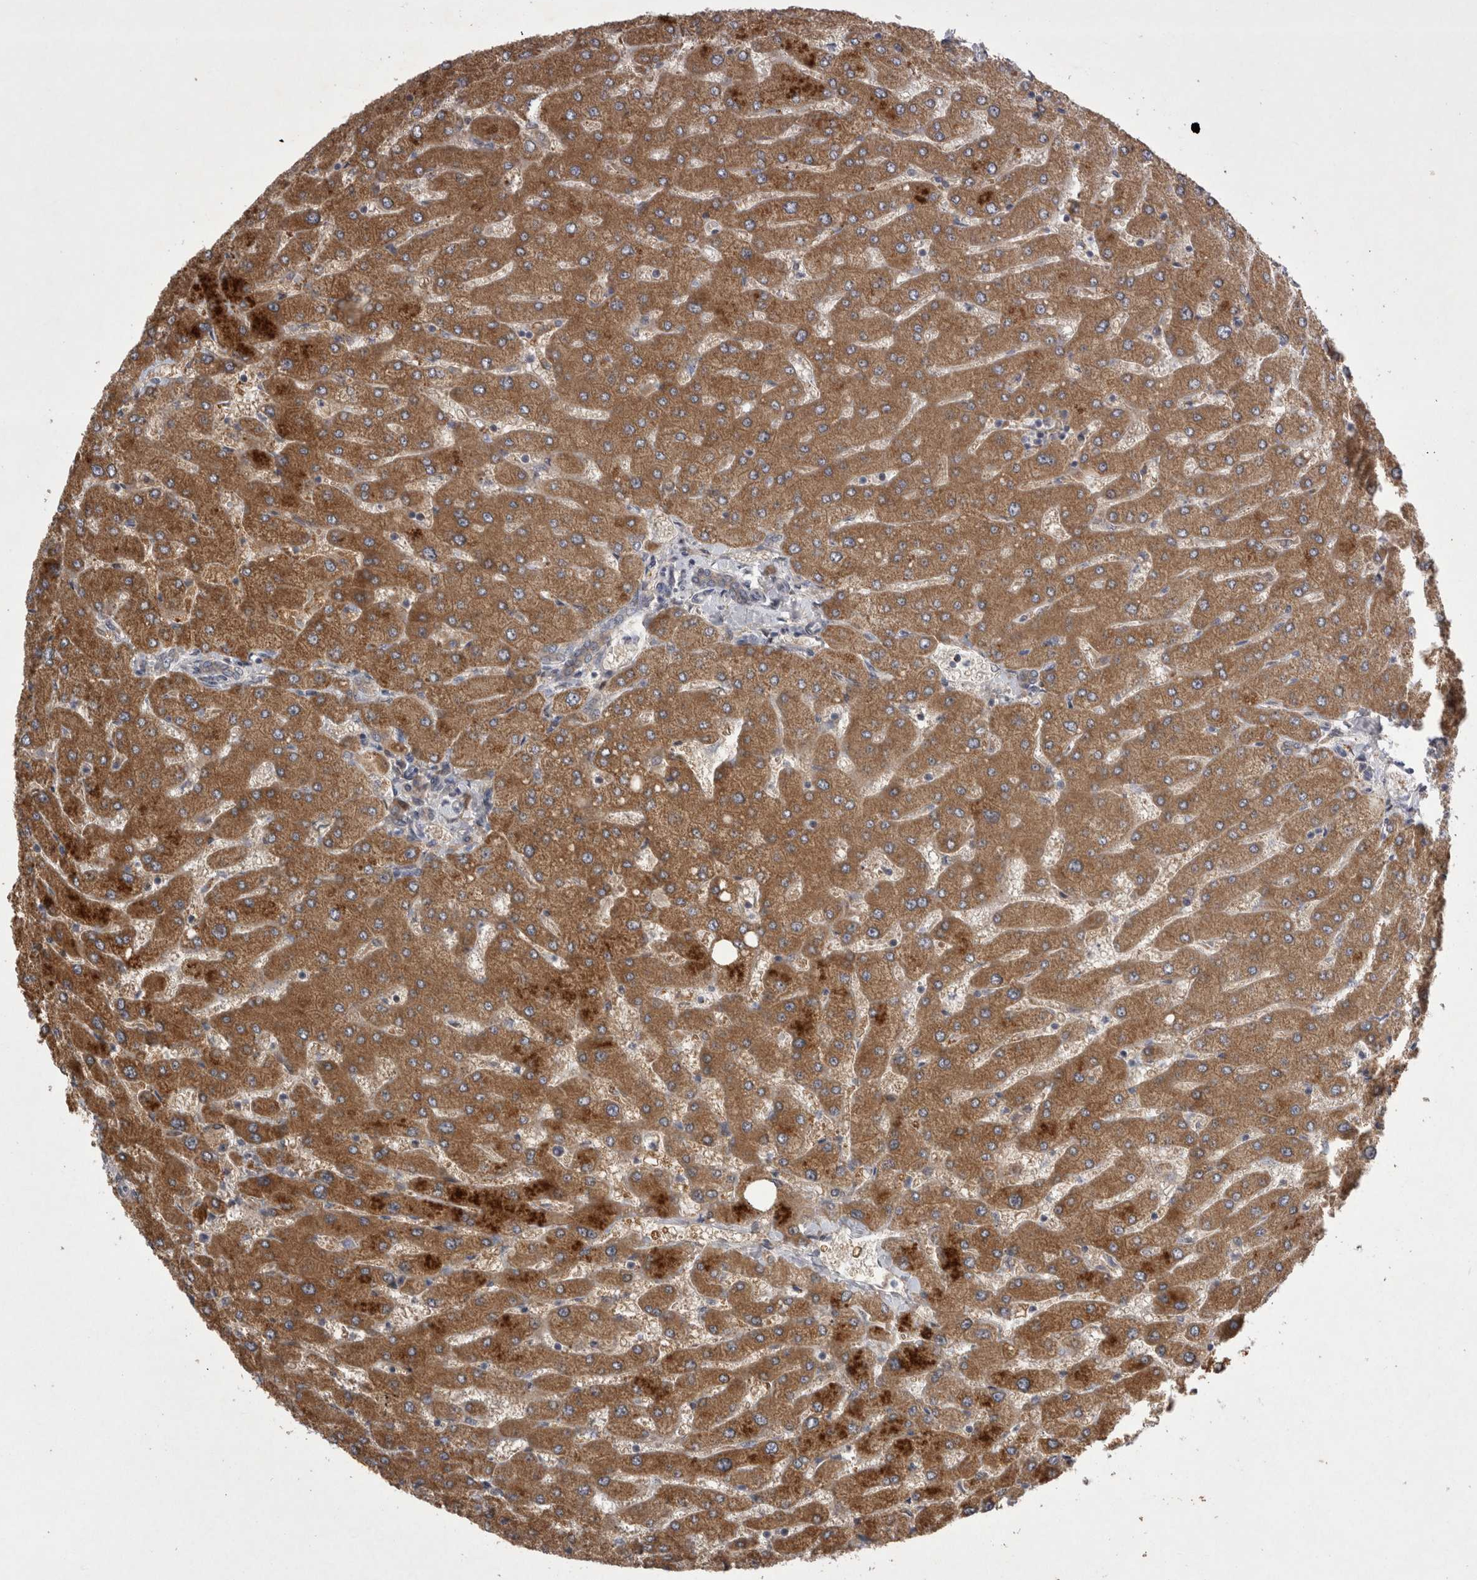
{"staining": {"intensity": "moderate", "quantity": ">75%", "location": "cytoplasmic/membranous"}, "tissue": "liver", "cell_type": "Cholangiocytes", "image_type": "normal", "snomed": [{"axis": "morphology", "description": "Normal tissue, NOS"}, {"axis": "topography", "description": "Liver"}], "caption": "DAB immunohistochemical staining of unremarkable liver reveals moderate cytoplasmic/membranous protein positivity in about >75% of cholangiocytes. (DAB (3,3'-diaminobenzidine) IHC, brown staining for protein, blue staining for nuclei).", "gene": "CTBS", "patient": {"sex": "male", "age": 55}}